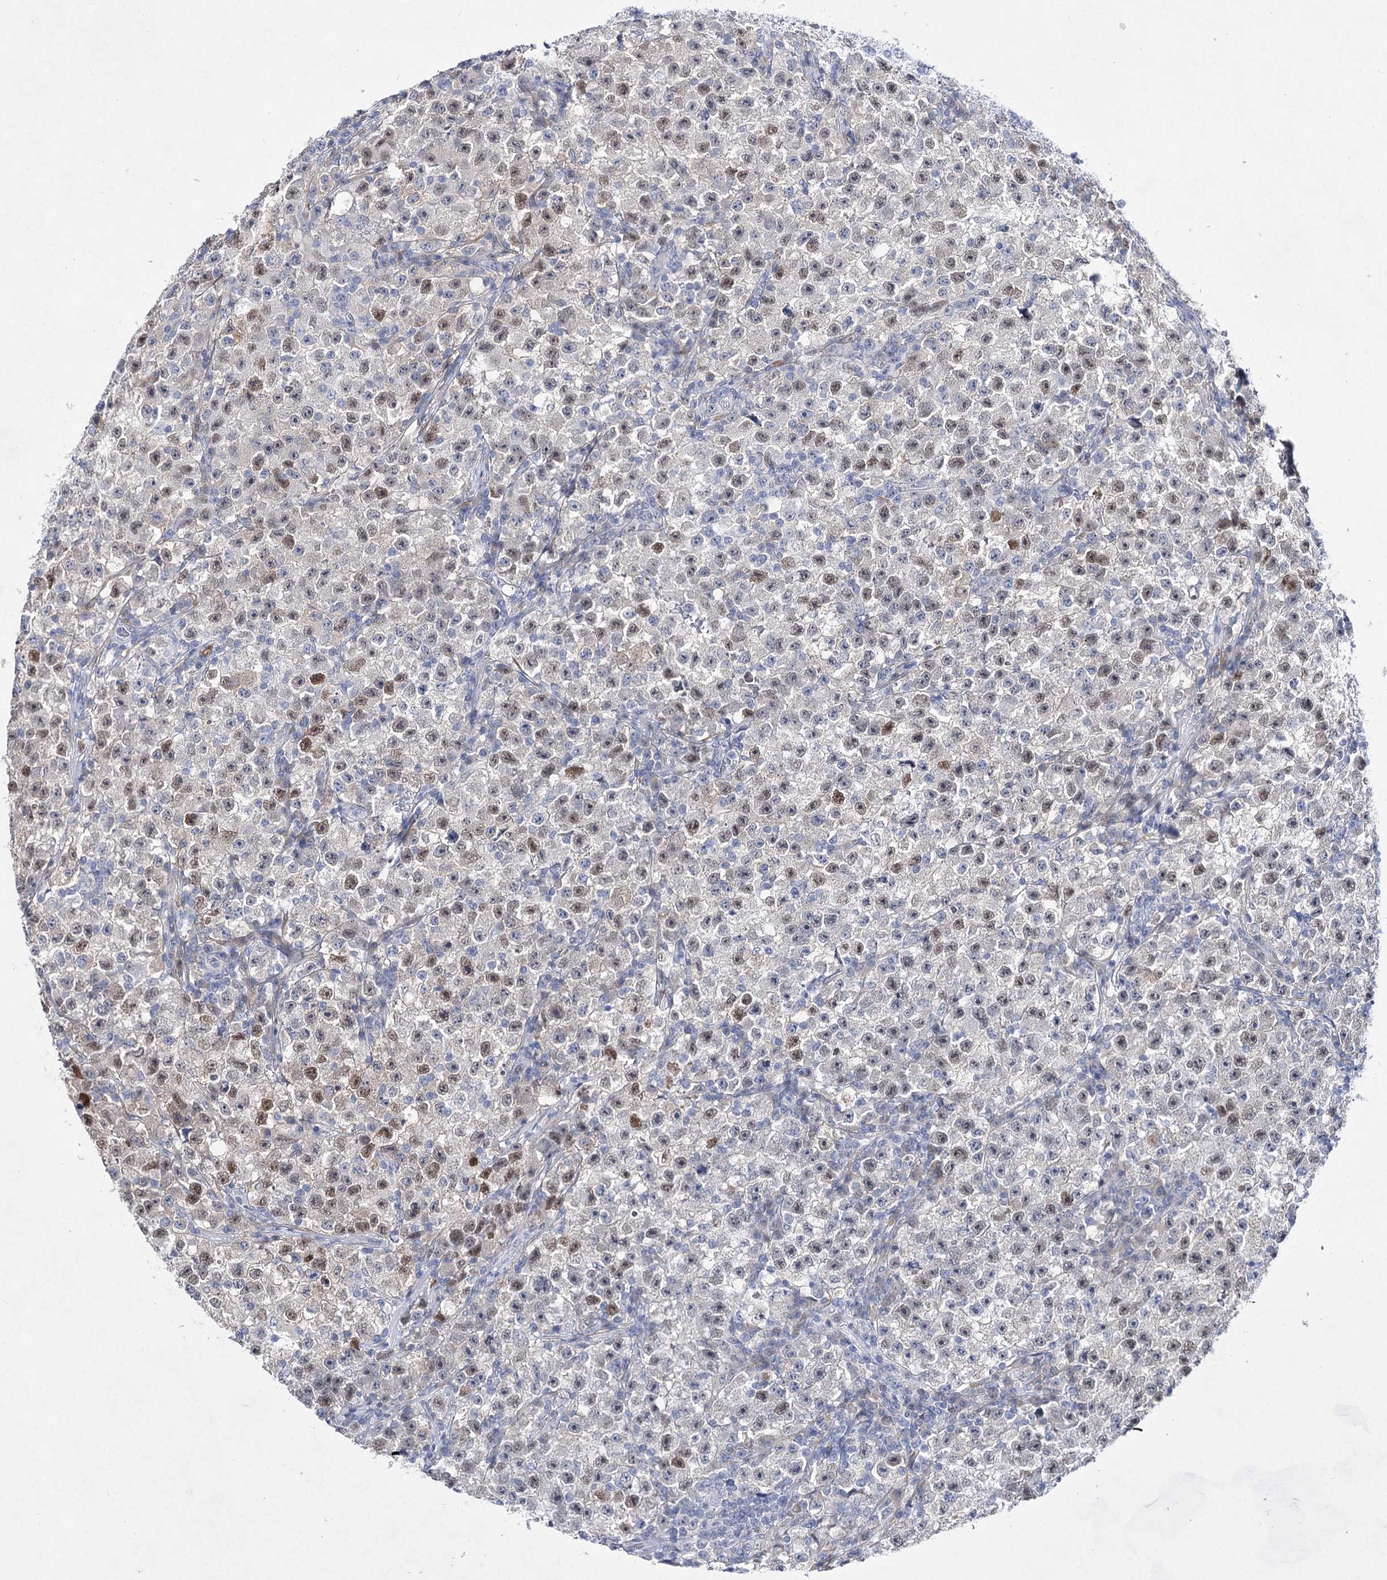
{"staining": {"intensity": "moderate", "quantity": "25%-75%", "location": "nuclear"}, "tissue": "testis cancer", "cell_type": "Tumor cells", "image_type": "cancer", "snomed": [{"axis": "morphology", "description": "Seminoma, NOS"}, {"axis": "topography", "description": "Testis"}], "caption": "This micrograph displays IHC staining of human testis seminoma, with medium moderate nuclear staining in about 25%-75% of tumor cells.", "gene": "UGDH", "patient": {"sex": "male", "age": 22}}